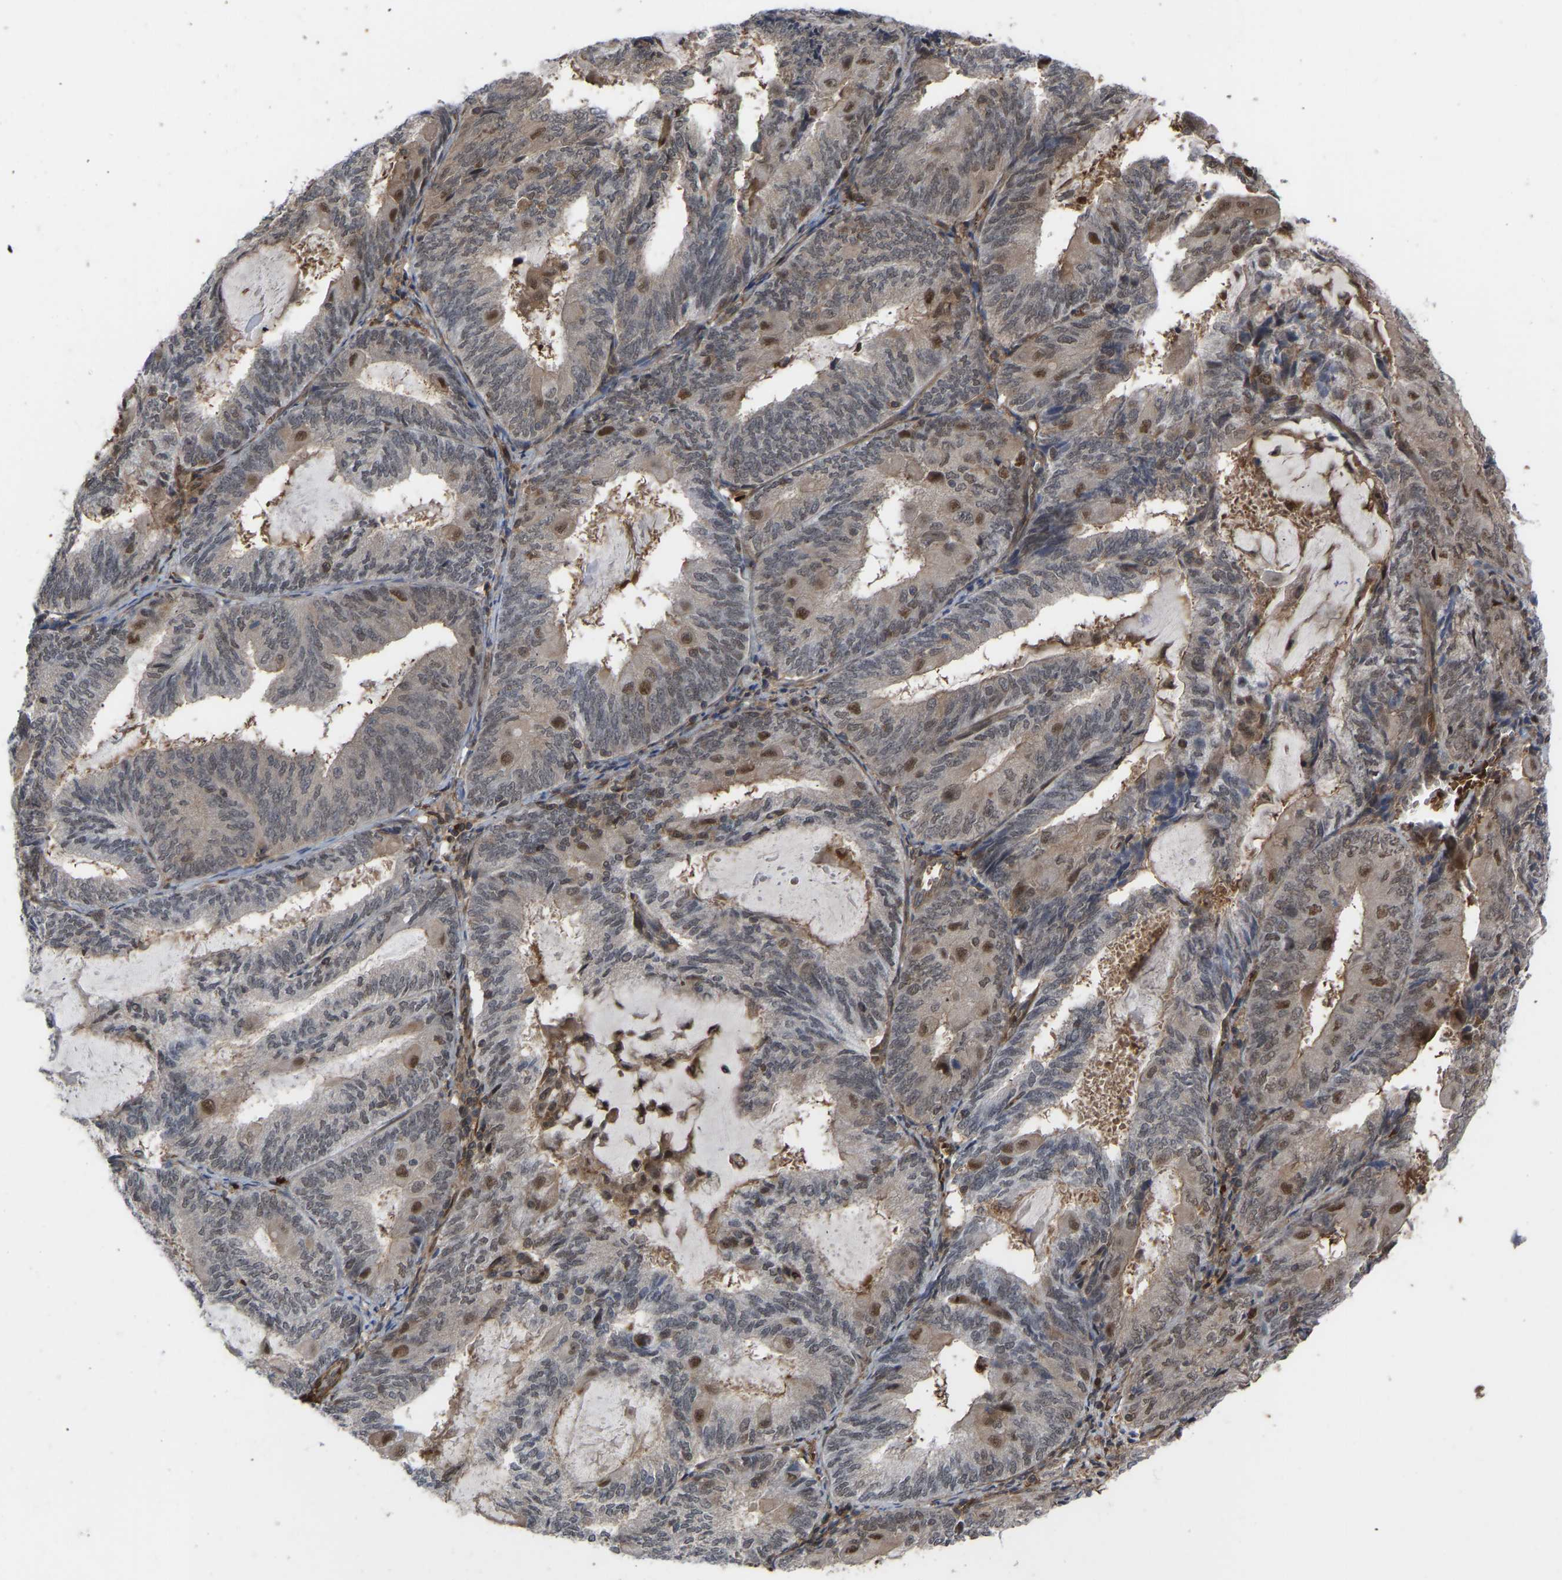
{"staining": {"intensity": "moderate", "quantity": "<25%", "location": "nuclear"}, "tissue": "endometrial cancer", "cell_type": "Tumor cells", "image_type": "cancer", "snomed": [{"axis": "morphology", "description": "Adenocarcinoma, NOS"}, {"axis": "topography", "description": "Endometrium"}], "caption": "Adenocarcinoma (endometrial) was stained to show a protein in brown. There is low levels of moderate nuclear staining in about <25% of tumor cells.", "gene": "CYP7B1", "patient": {"sex": "female", "age": 81}}